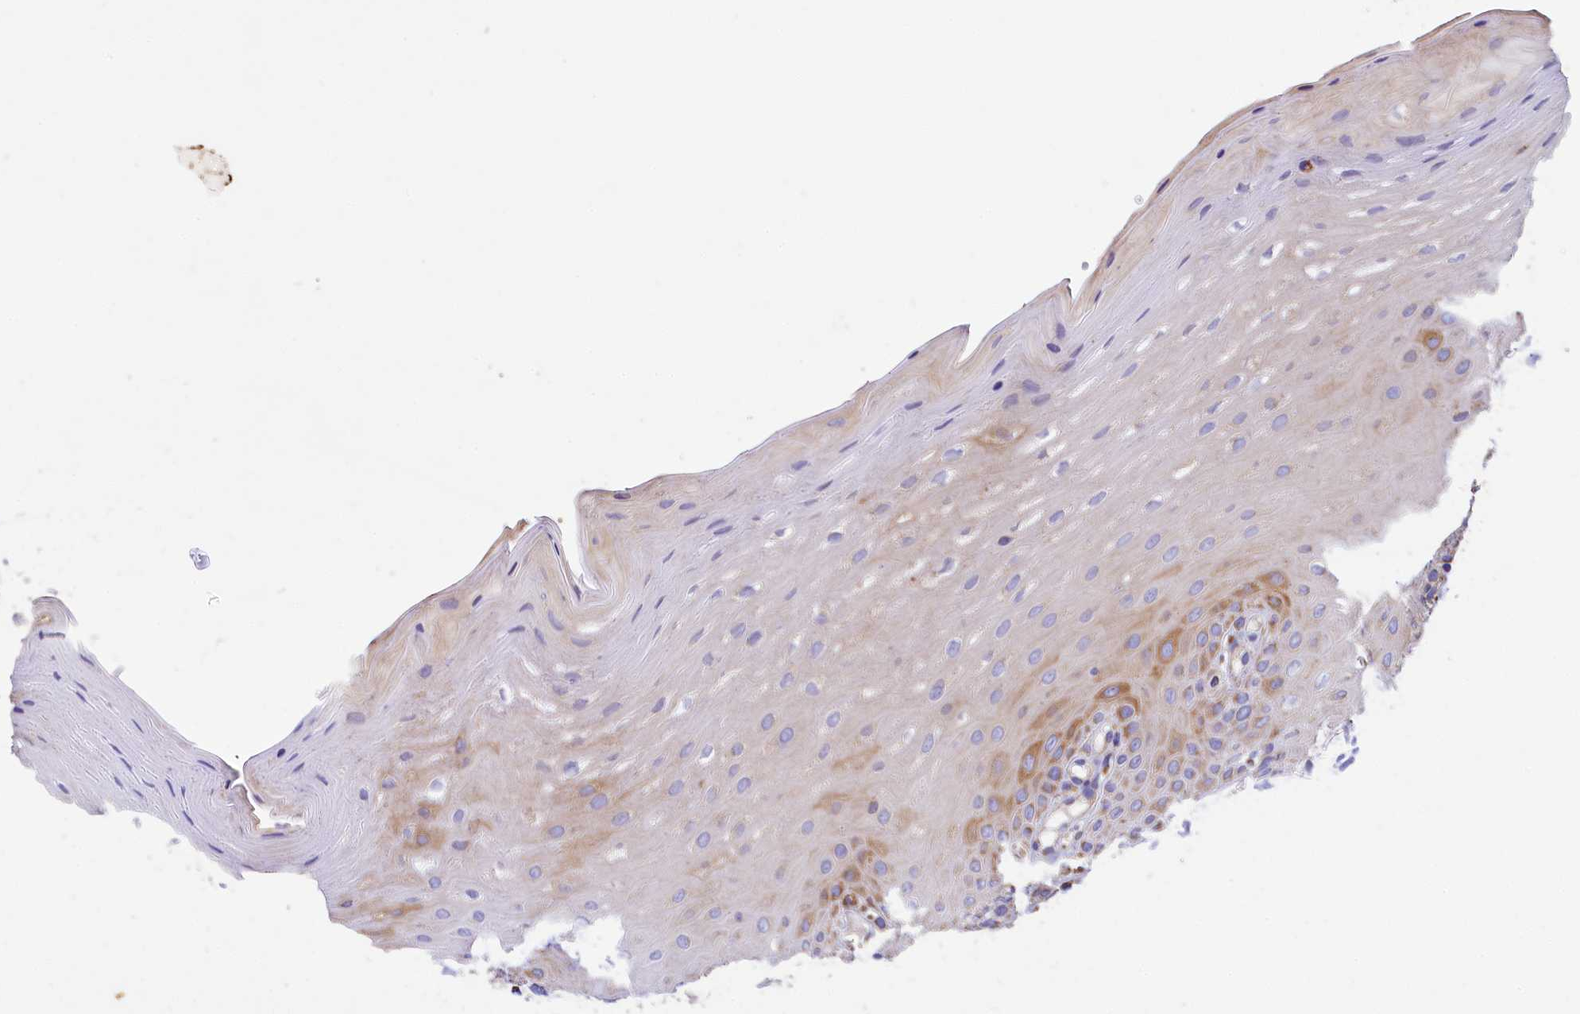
{"staining": {"intensity": "moderate", "quantity": "25%-75%", "location": "cytoplasmic/membranous"}, "tissue": "oral mucosa", "cell_type": "Squamous epithelial cells", "image_type": "normal", "snomed": [{"axis": "morphology", "description": "Normal tissue, NOS"}, {"axis": "topography", "description": "Oral tissue"}], "caption": "This photomicrograph reveals immunohistochemistry (IHC) staining of normal oral mucosa, with medium moderate cytoplasmic/membranous expression in about 25%-75% of squamous epithelial cells.", "gene": "IDH3A", "patient": {"sex": "female", "age": 39}}